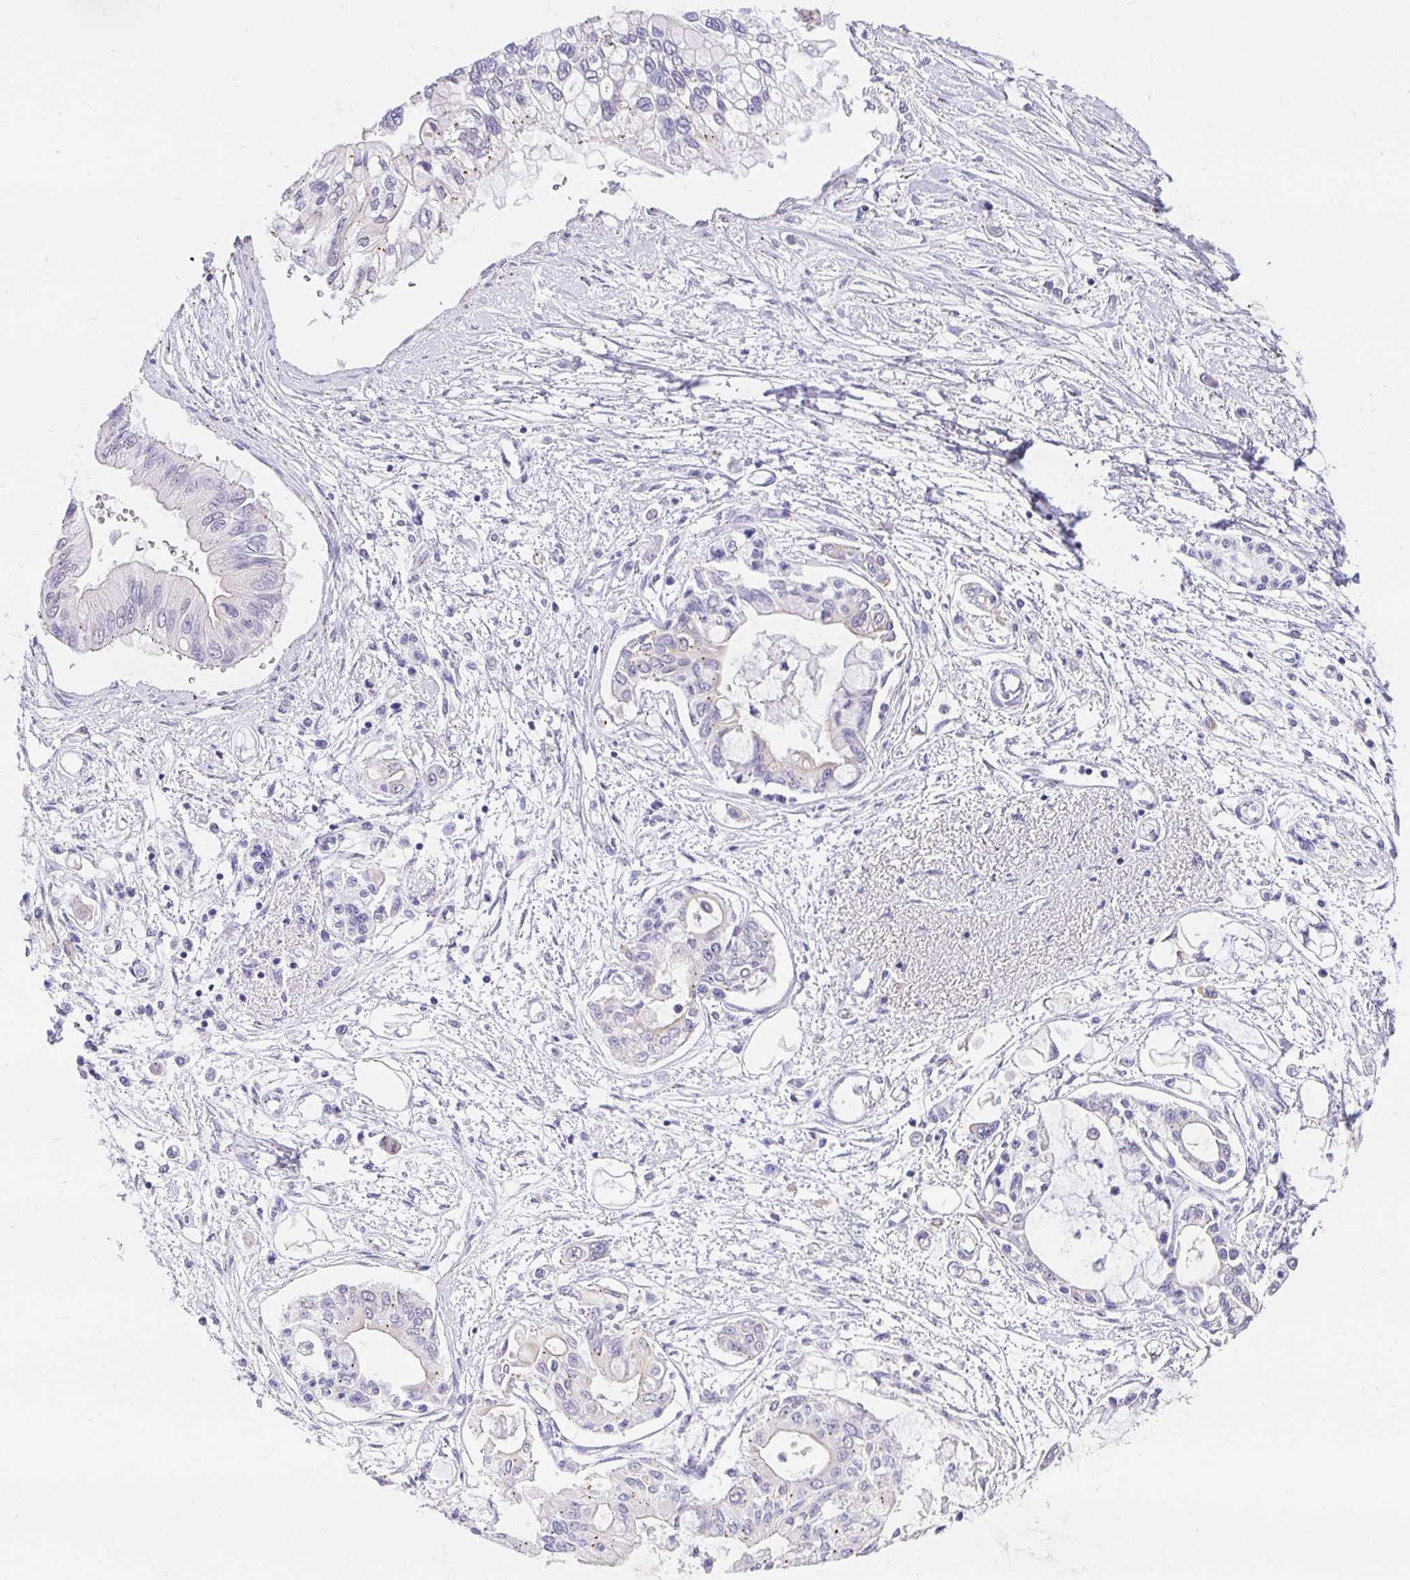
{"staining": {"intensity": "negative", "quantity": "none", "location": "none"}, "tissue": "pancreatic cancer", "cell_type": "Tumor cells", "image_type": "cancer", "snomed": [{"axis": "morphology", "description": "Adenocarcinoma, NOS"}, {"axis": "topography", "description": "Pancreas"}], "caption": "High power microscopy histopathology image of an IHC image of adenocarcinoma (pancreatic), revealing no significant staining in tumor cells.", "gene": "EZHIP", "patient": {"sex": "female", "age": 77}}